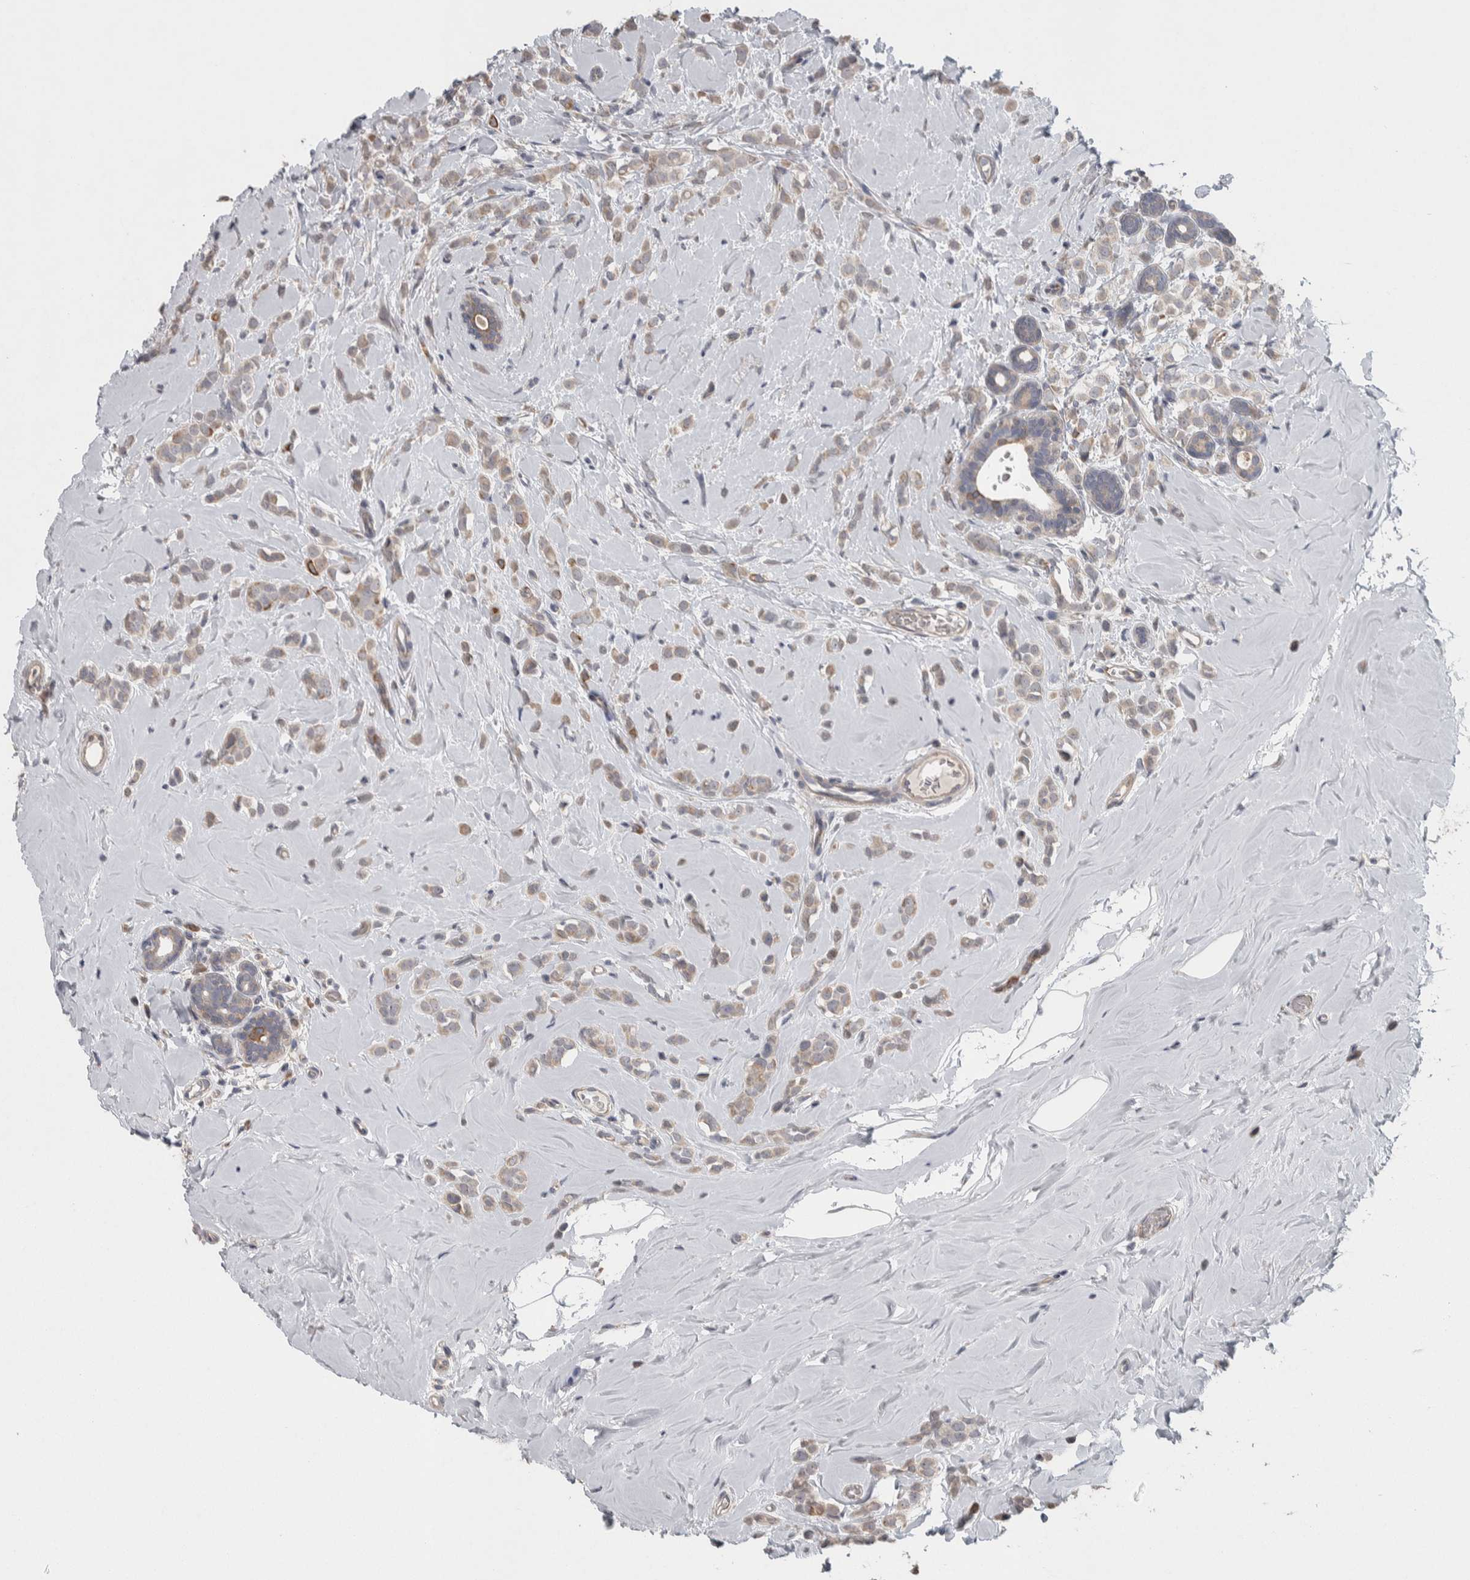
{"staining": {"intensity": "weak", "quantity": "25%-75%", "location": "cytoplasmic/membranous"}, "tissue": "breast cancer", "cell_type": "Tumor cells", "image_type": "cancer", "snomed": [{"axis": "morphology", "description": "Lobular carcinoma"}, {"axis": "topography", "description": "Breast"}], "caption": "High-magnification brightfield microscopy of breast cancer (lobular carcinoma) stained with DAB (3,3'-diaminobenzidine) (brown) and counterstained with hematoxylin (blue). tumor cells exhibit weak cytoplasmic/membranous expression is seen in approximately25%-75% of cells.", "gene": "SRP68", "patient": {"sex": "female", "age": 47}}